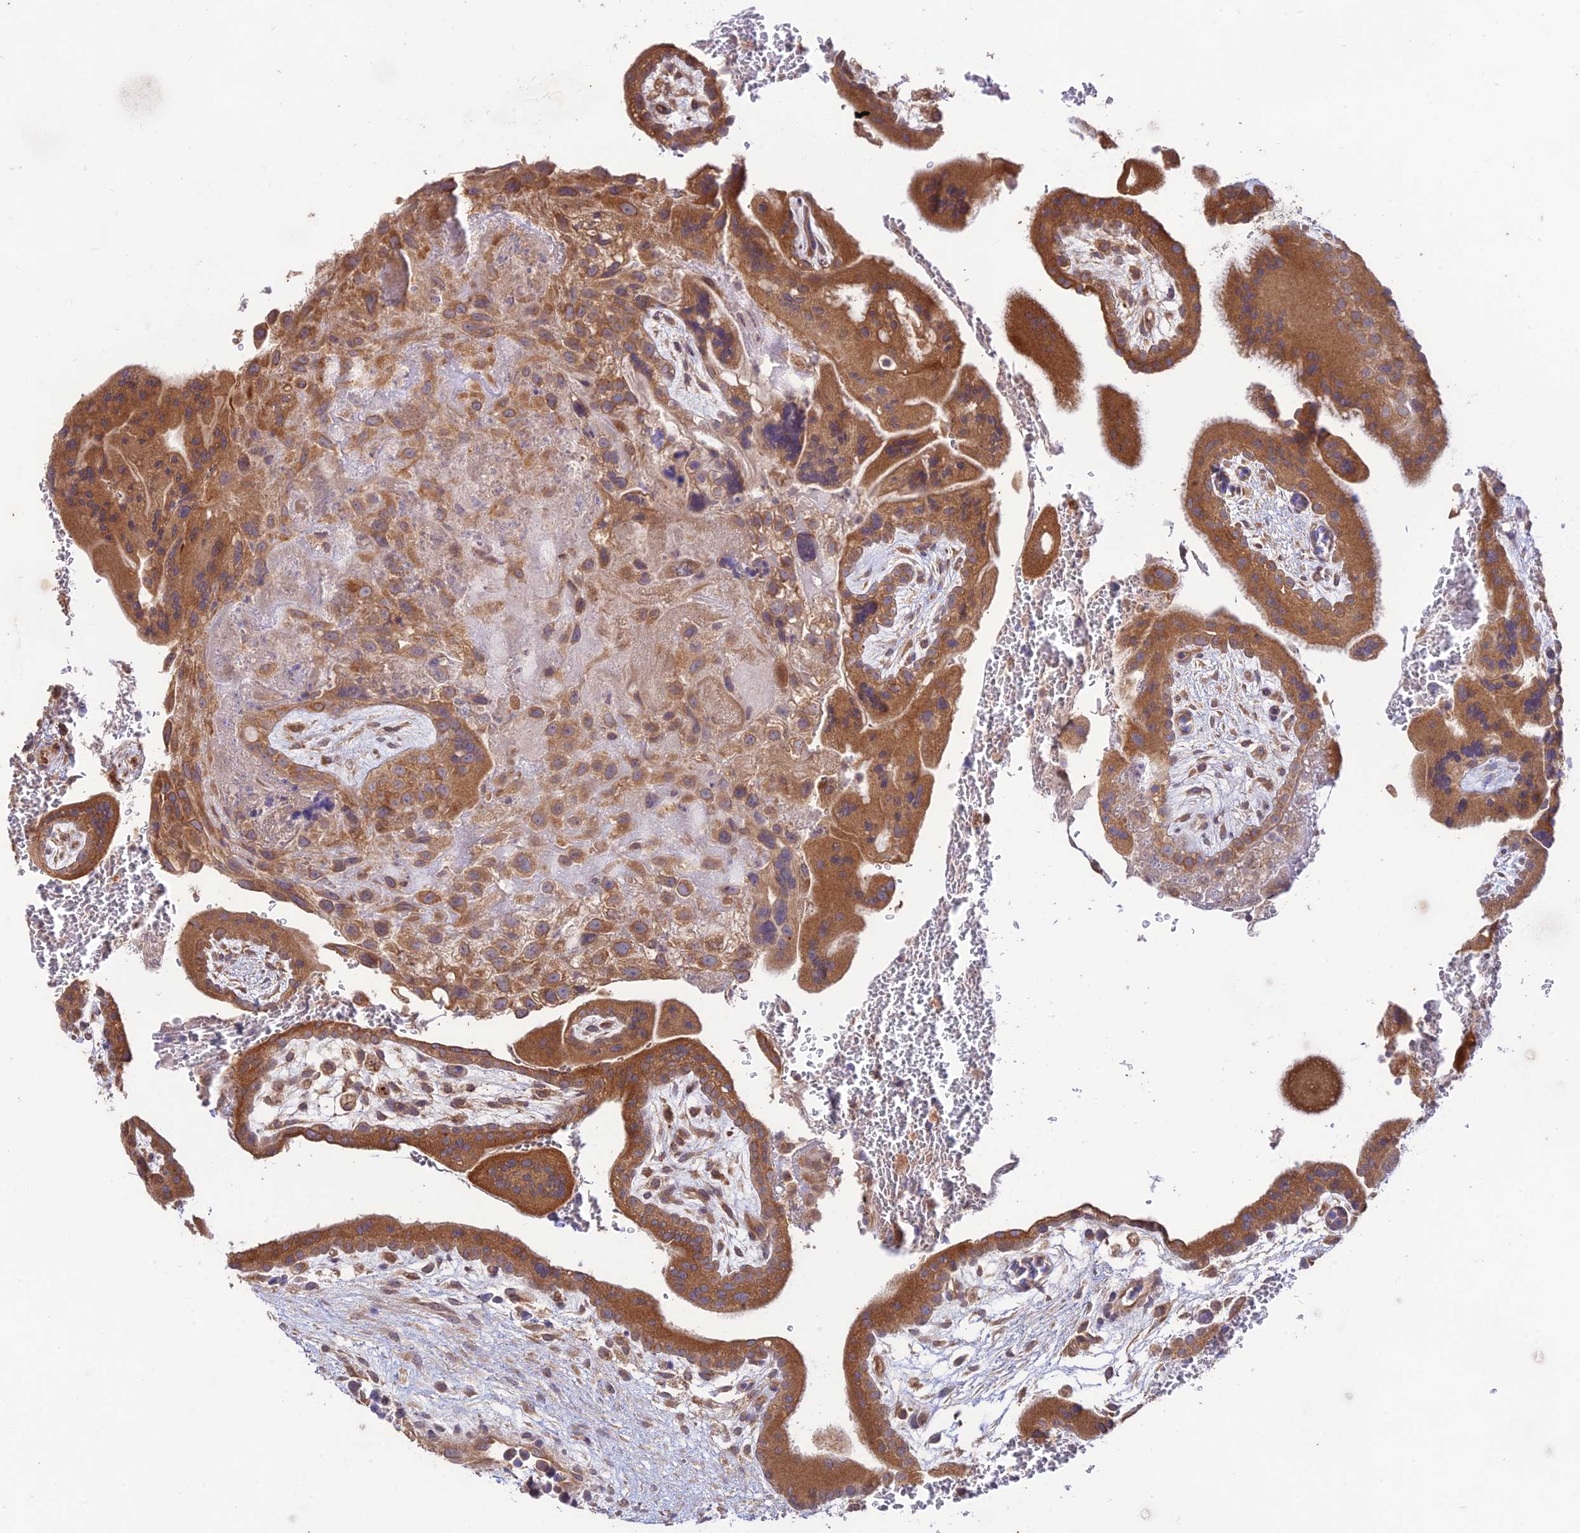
{"staining": {"intensity": "moderate", "quantity": ">75%", "location": "cytoplasmic/membranous"}, "tissue": "placenta", "cell_type": "Decidual cells", "image_type": "normal", "snomed": [{"axis": "morphology", "description": "Normal tissue, NOS"}, {"axis": "topography", "description": "Placenta"}], "caption": "Decidual cells exhibit medium levels of moderate cytoplasmic/membranous expression in approximately >75% of cells in benign placenta.", "gene": "TMEM259", "patient": {"sex": "female", "age": 35}}